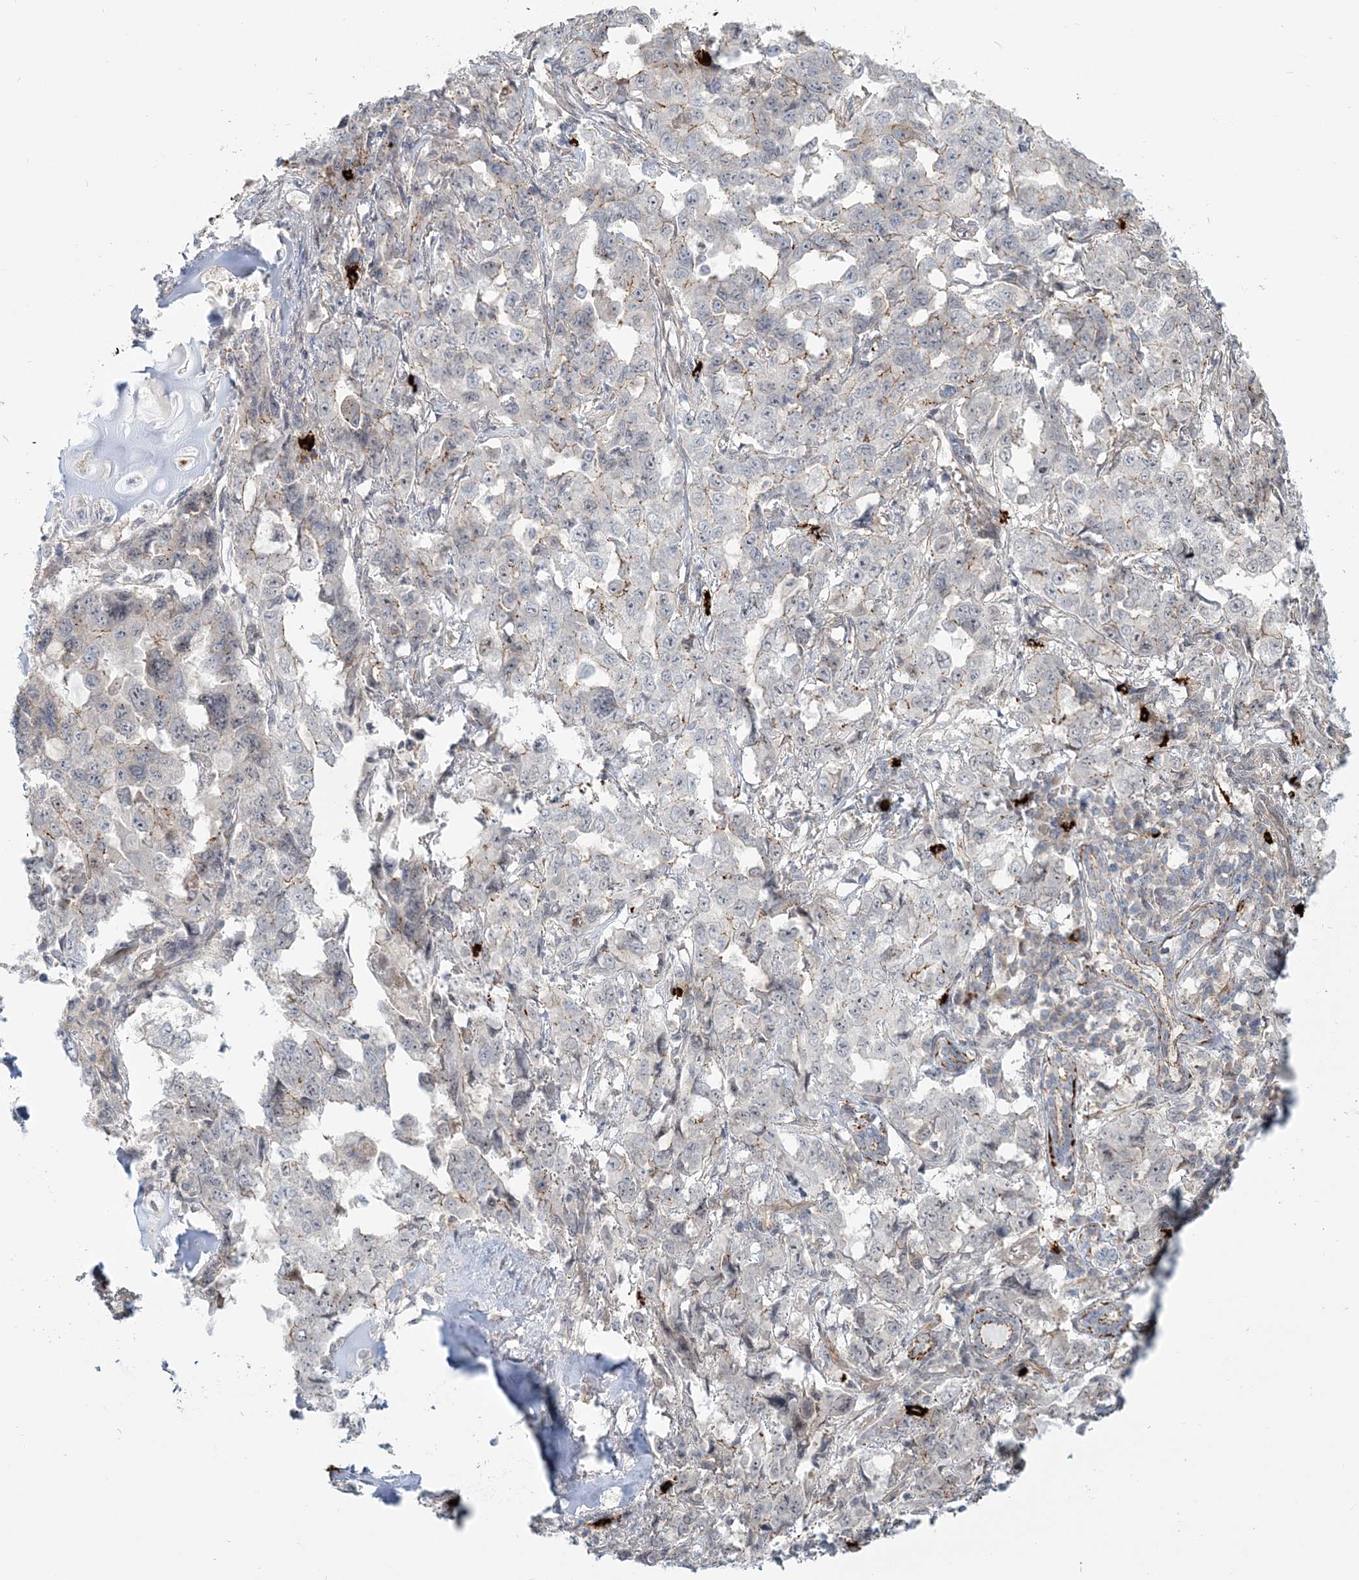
{"staining": {"intensity": "weak", "quantity": "<25%", "location": "cytoplasmic/membranous"}, "tissue": "lung cancer", "cell_type": "Tumor cells", "image_type": "cancer", "snomed": [{"axis": "morphology", "description": "Adenocarcinoma, NOS"}, {"axis": "topography", "description": "Lung"}], "caption": "Immunohistochemistry micrograph of lung cancer stained for a protein (brown), which displays no positivity in tumor cells.", "gene": "SH3PXD2A", "patient": {"sex": "female", "age": 51}}